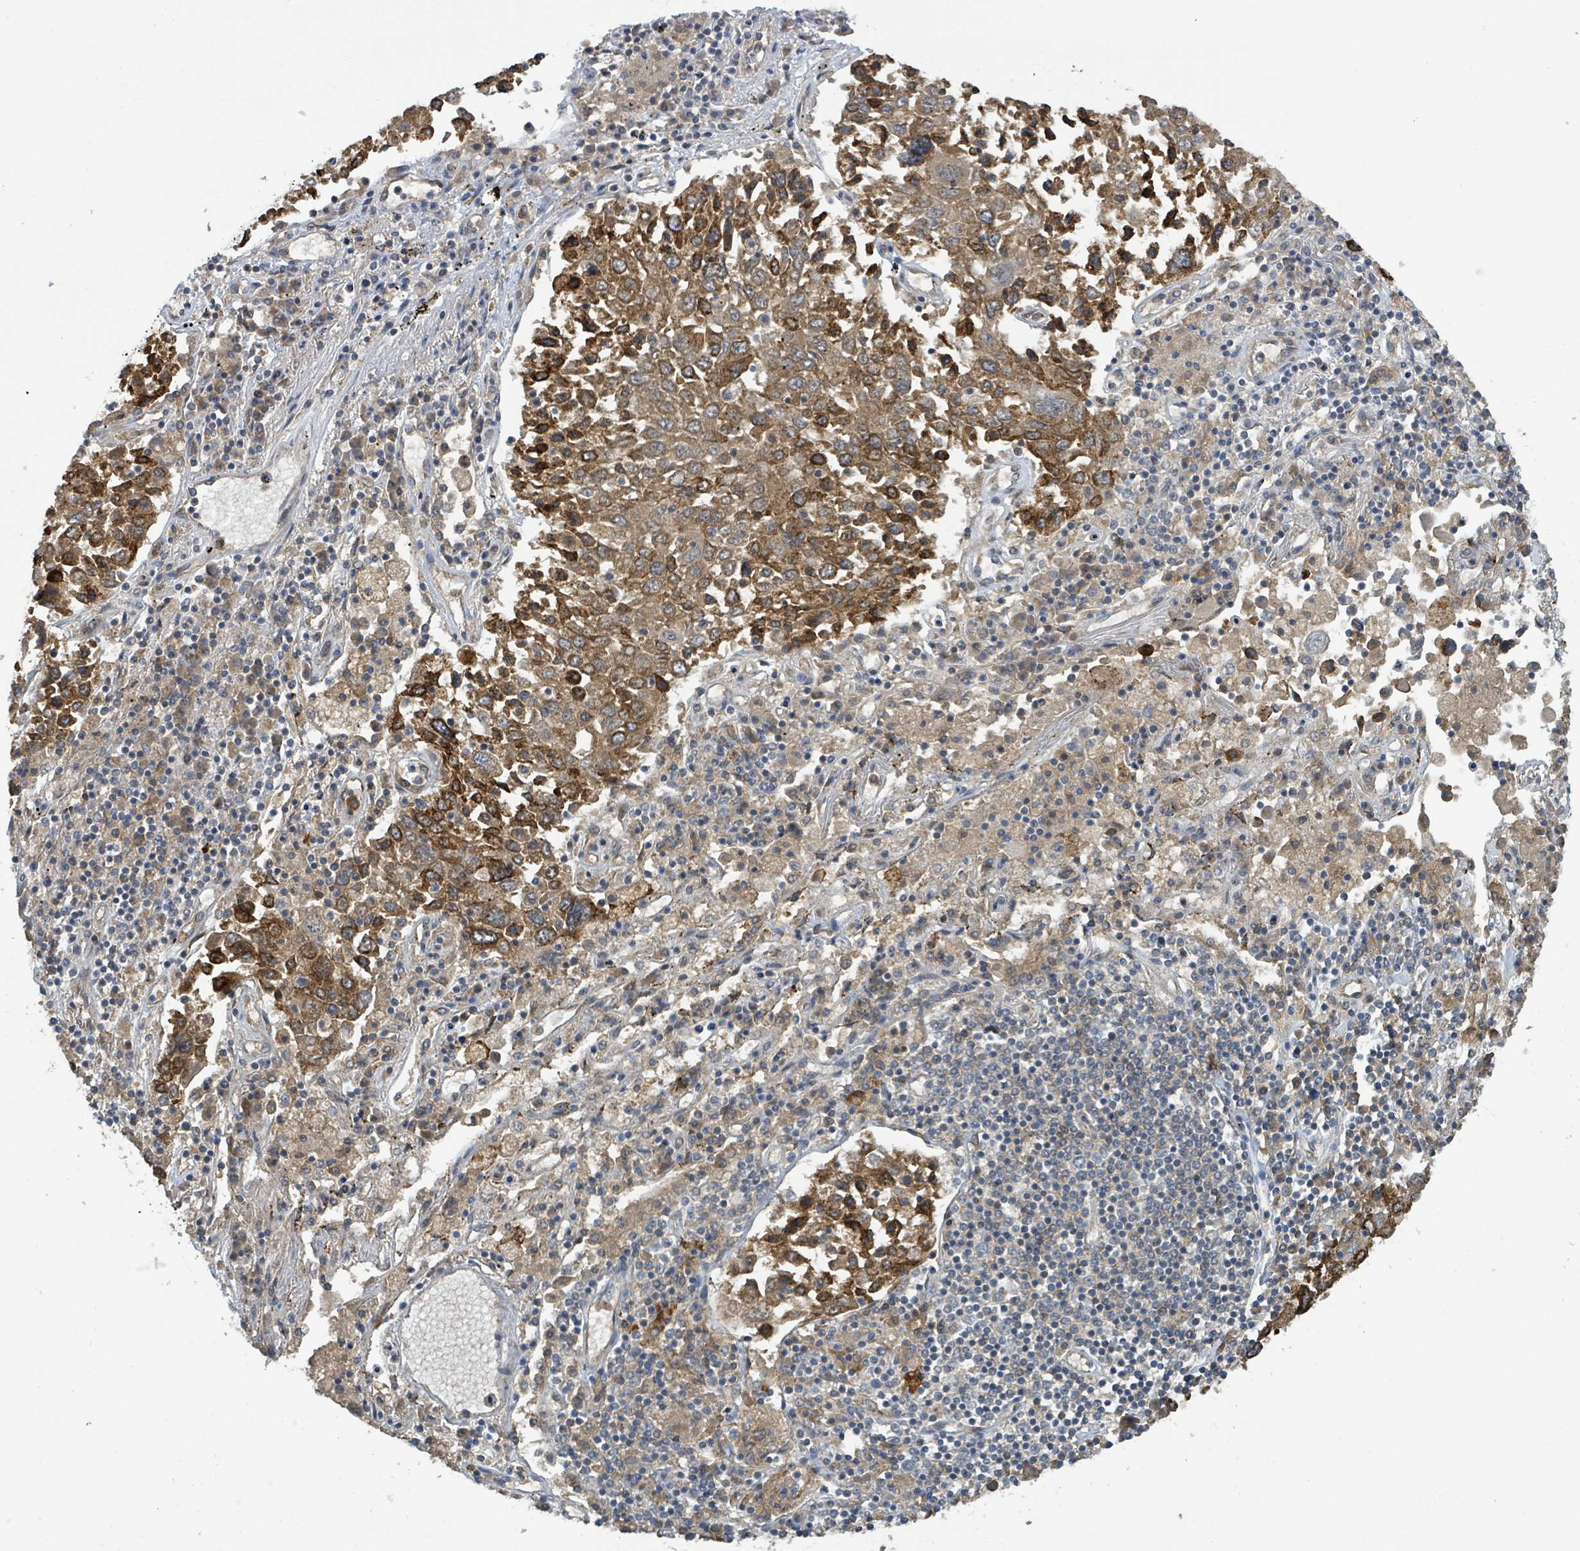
{"staining": {"intensity": "strong", "quantity": ">75%", "location": "cytoplasmic/membranous"}, "tissue": "lung cancer", "cell_type": "Tumor cells", "image_type": "cancer", "snomed": [{"axis": "morphology", "description": "Squamous cell carcinoma, NOS"}, {"axis": "topography", "description": "Lung"}], "caption": "Lung squamous cell carcinoma tissue shows strong cytoplasmic/membranous positivity in about >75% of tumor cells, visualized by immunohistochemistry.", "gene": "CCDC121", "patient": {"sex": "male", "age": 65}}